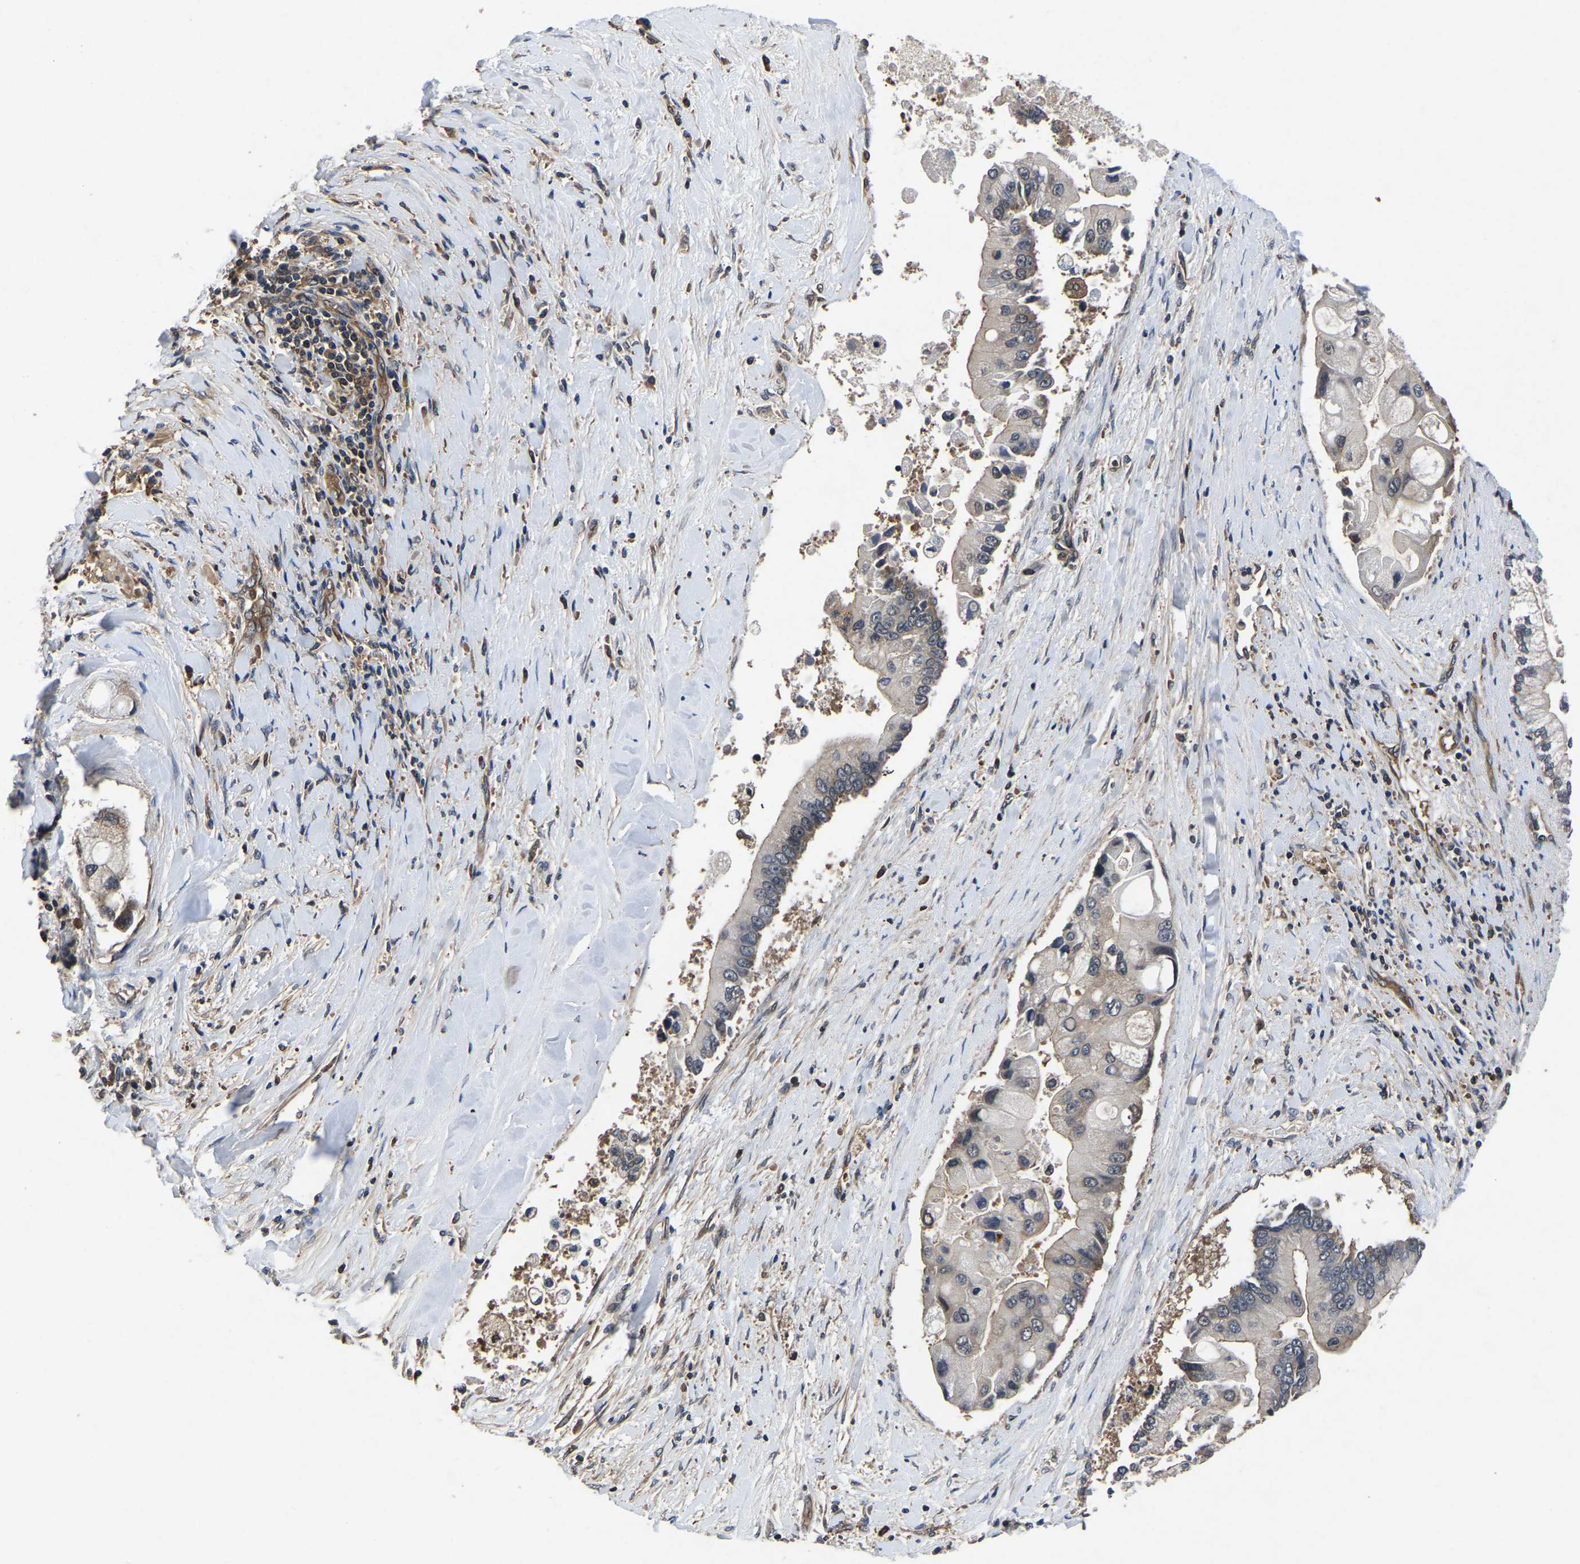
{"staining": {"intensity": "weak", "quantity": "25%-75%", "location": "cytoplasmic/membranous"}, "tissue": "liver cancer", "cell_type": "Tumor cells", "image_type": "cancer", "snomed": [{"axis": "morphology", "description": "Cholangiocarcinoma"}, {"axis": "topography", "description": "Liver"}], "caption": "Immunohistochemical staining of liver cancer (cholangiocarcinoma) demonstrates weak cytoplasmic/membranous protein expression in approximately 25%-75% of tumor cells.", "gene": "FGD5", "patient": {"sex": "male", "age": 50}}